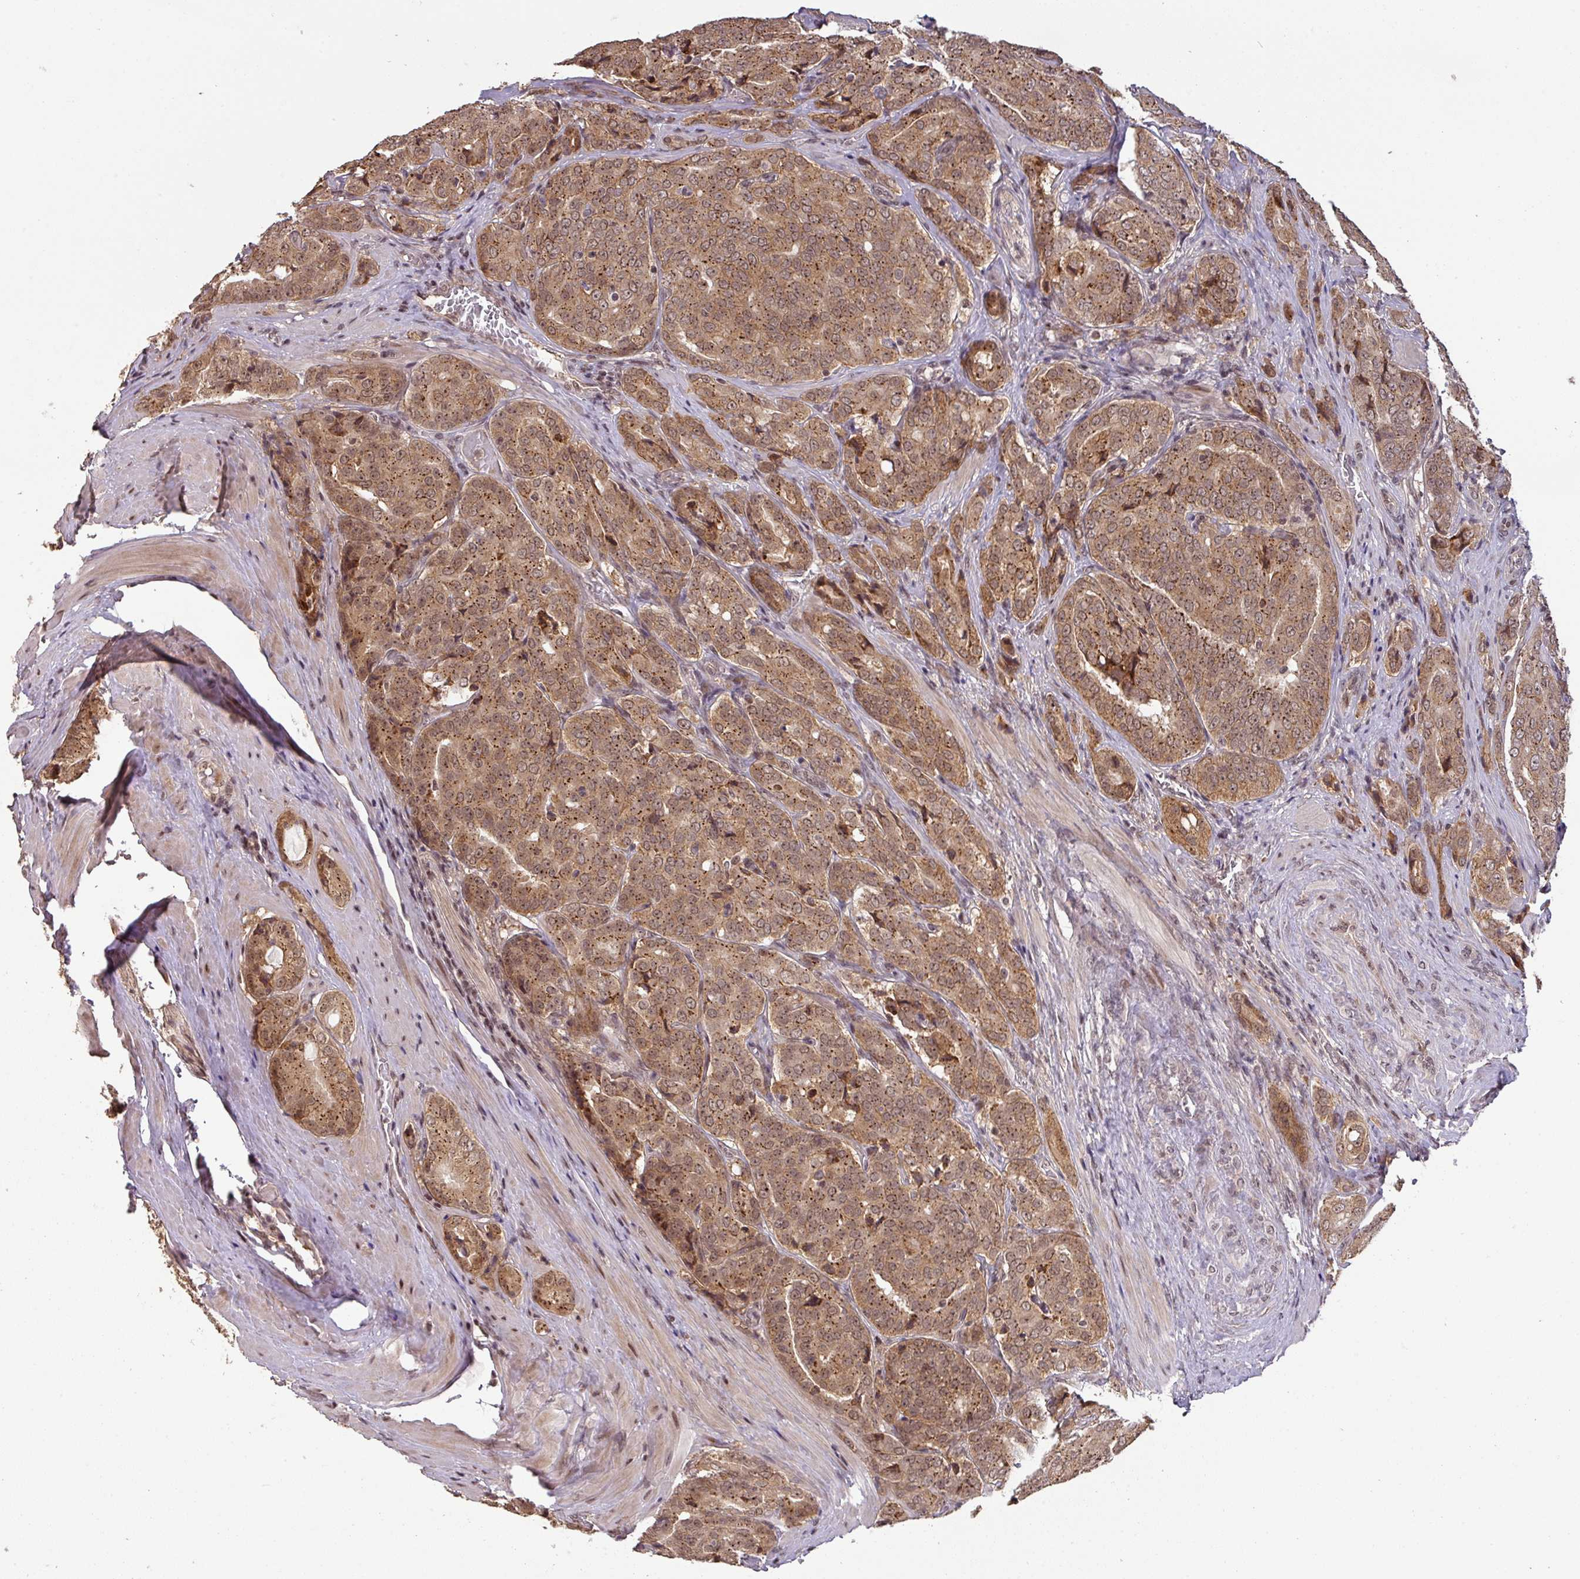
{"staining": {"intensity": "moderate", "quantity": ">75%", "location": "cytoplasmic/membranous,nuclear"}, "tissue": "prostate cancer", "cell_type": "Tumor cells", "image_type": "cancer", "snomed": [{"axis": "morphology", "description": "Adenocarcinoma, High grade"}, {"axis": "topography", "description": "Prostate"}], "caption": "Immunohistochemistry (IHC) of human prostate cancer exhibits medium levels of moderate cytoplasmic/membranous and nuclear staining in about >75% of tumor cells.", "gene": "ZBTB14", "patient": {"sex": "male", "age": 68}}